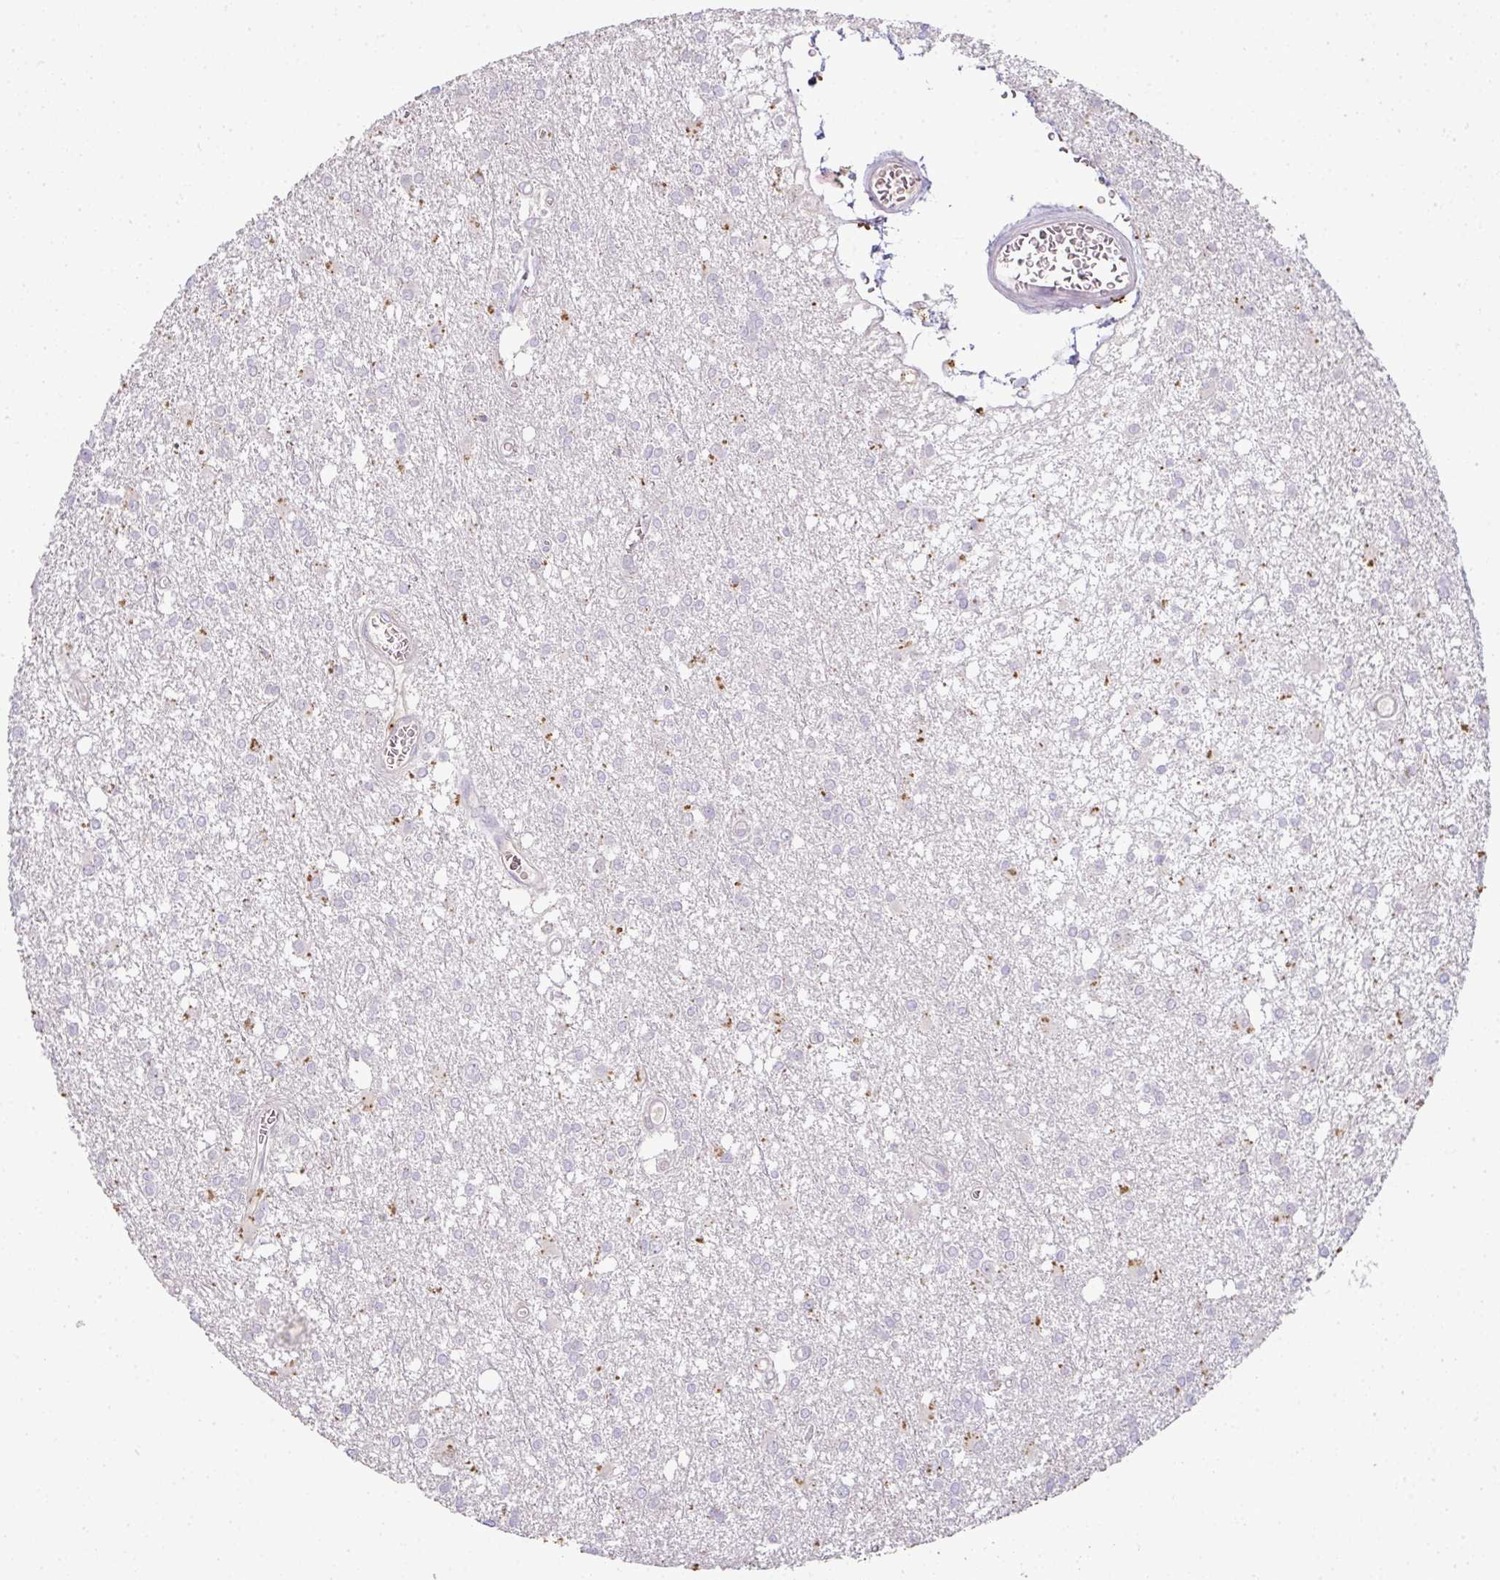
{"staining": {"intensity": "negative", "quantity": "none", "location": "none"}, "tissue": "glioma", "cell_type": "Tumor cells", "image_type": "cancer", "snomed": [{"axis": "morphology", "description": "Glioma, malignant, High grade"}, {"axis": "topography", "description": "Brain"}], "caption": "Immunohistochemistry (IHC) image of neoplastic tissue: human glioma stained with DAB (3,3'-diaminobenzidine) displays no significant protein expression in tumor cells.", "gene": "CMPK1", "patient": {"sex": "male", "age": 48}}